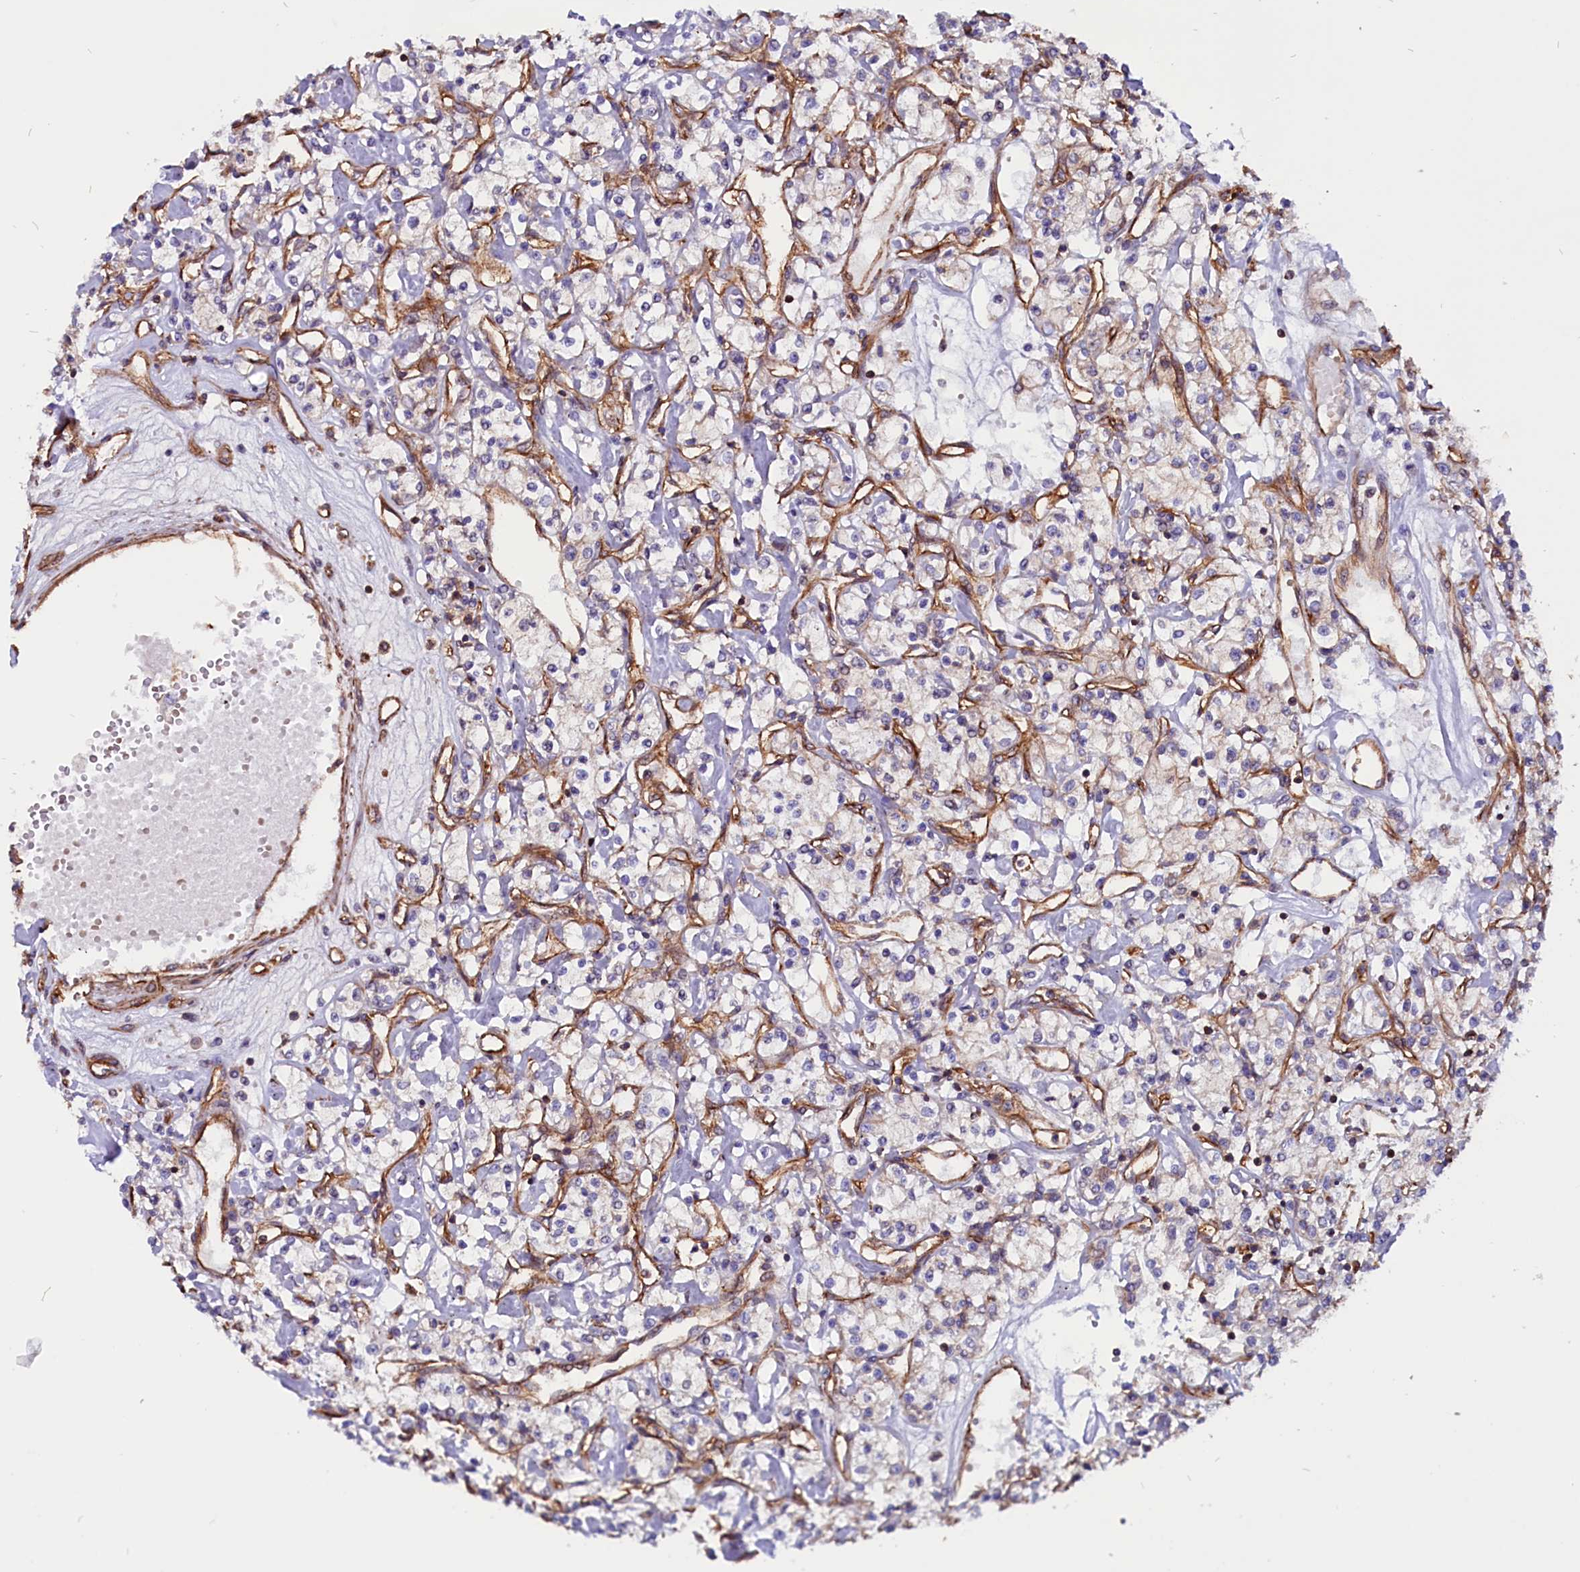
{"staining": {"intensity": "weak", "quantity": "25%-75%", "location": "cytoplasmic/membranous"}, "tissue": "renal cancer", "cell_type": "Tumor cells", "image_type": "cancer", "snomed": [{"axis": "morphology", "description": "Adenocarcinoma, NOS"}, {"axis": "topography", "description": "Kidney"}], "caption": "Weak cytoplasmic/membranous positivity is appreciated in approximately 25%-75% of tumor cells in renal cancer (adenocarcinoma).", "gene": "ZNF749", "patient": {"sex": "female", "age": 59}}